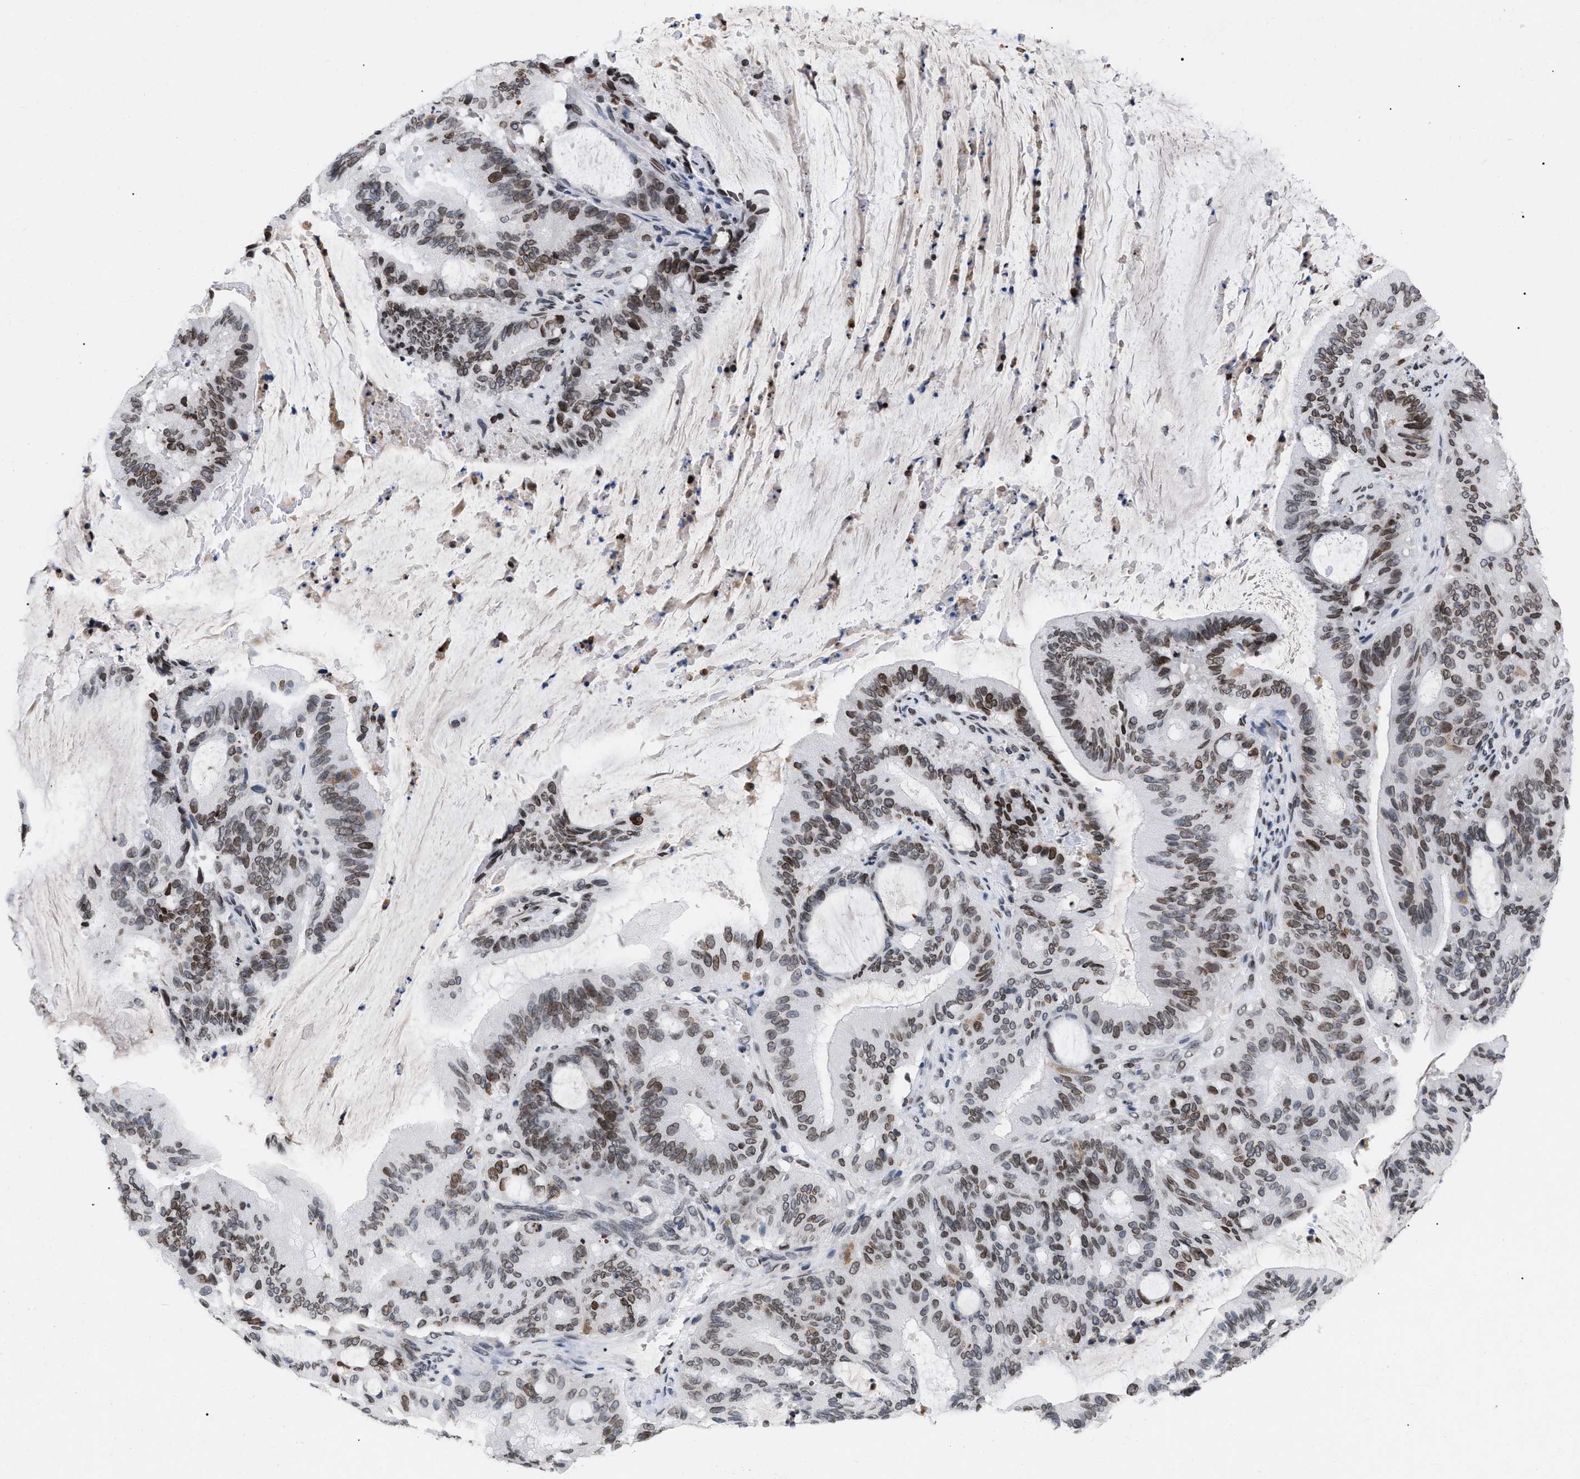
{"staining": {"intensity": "moderate", "quantity": ">75%", "location": "cytoplasmic/membranous,nuclear"}, "tissue": "liver cancer", "cell_type": "Tumor cells", "image_type": "cancer", "snomed": [{"axis": "morphology", "description": "Normal tissue, NOS"}, {"axis": "morphology", "description": "Cholangiocarcinoma"}, {"axis": "topography", "description": "Liver"}, {"axis": "topography", "description": "Peripheral nerve tissue"}], "caption": "Immunohistochemistry staining of cholangiocarcinoma (liver), which demonstrates medium levels of moderate cytoplasmic/membranous and nuclear staining in about >75% of tumor cells indicating moderate cytoplasmic/membranous and nuclear protein staining. The staining was performed using DAB (3,3'-diaminobenzidine) (brown) for protein detection and nuclei were counterstained in hematoxylin (blue).", "gene": "TPR", "patient": {"sex": "female", "age": 73}}